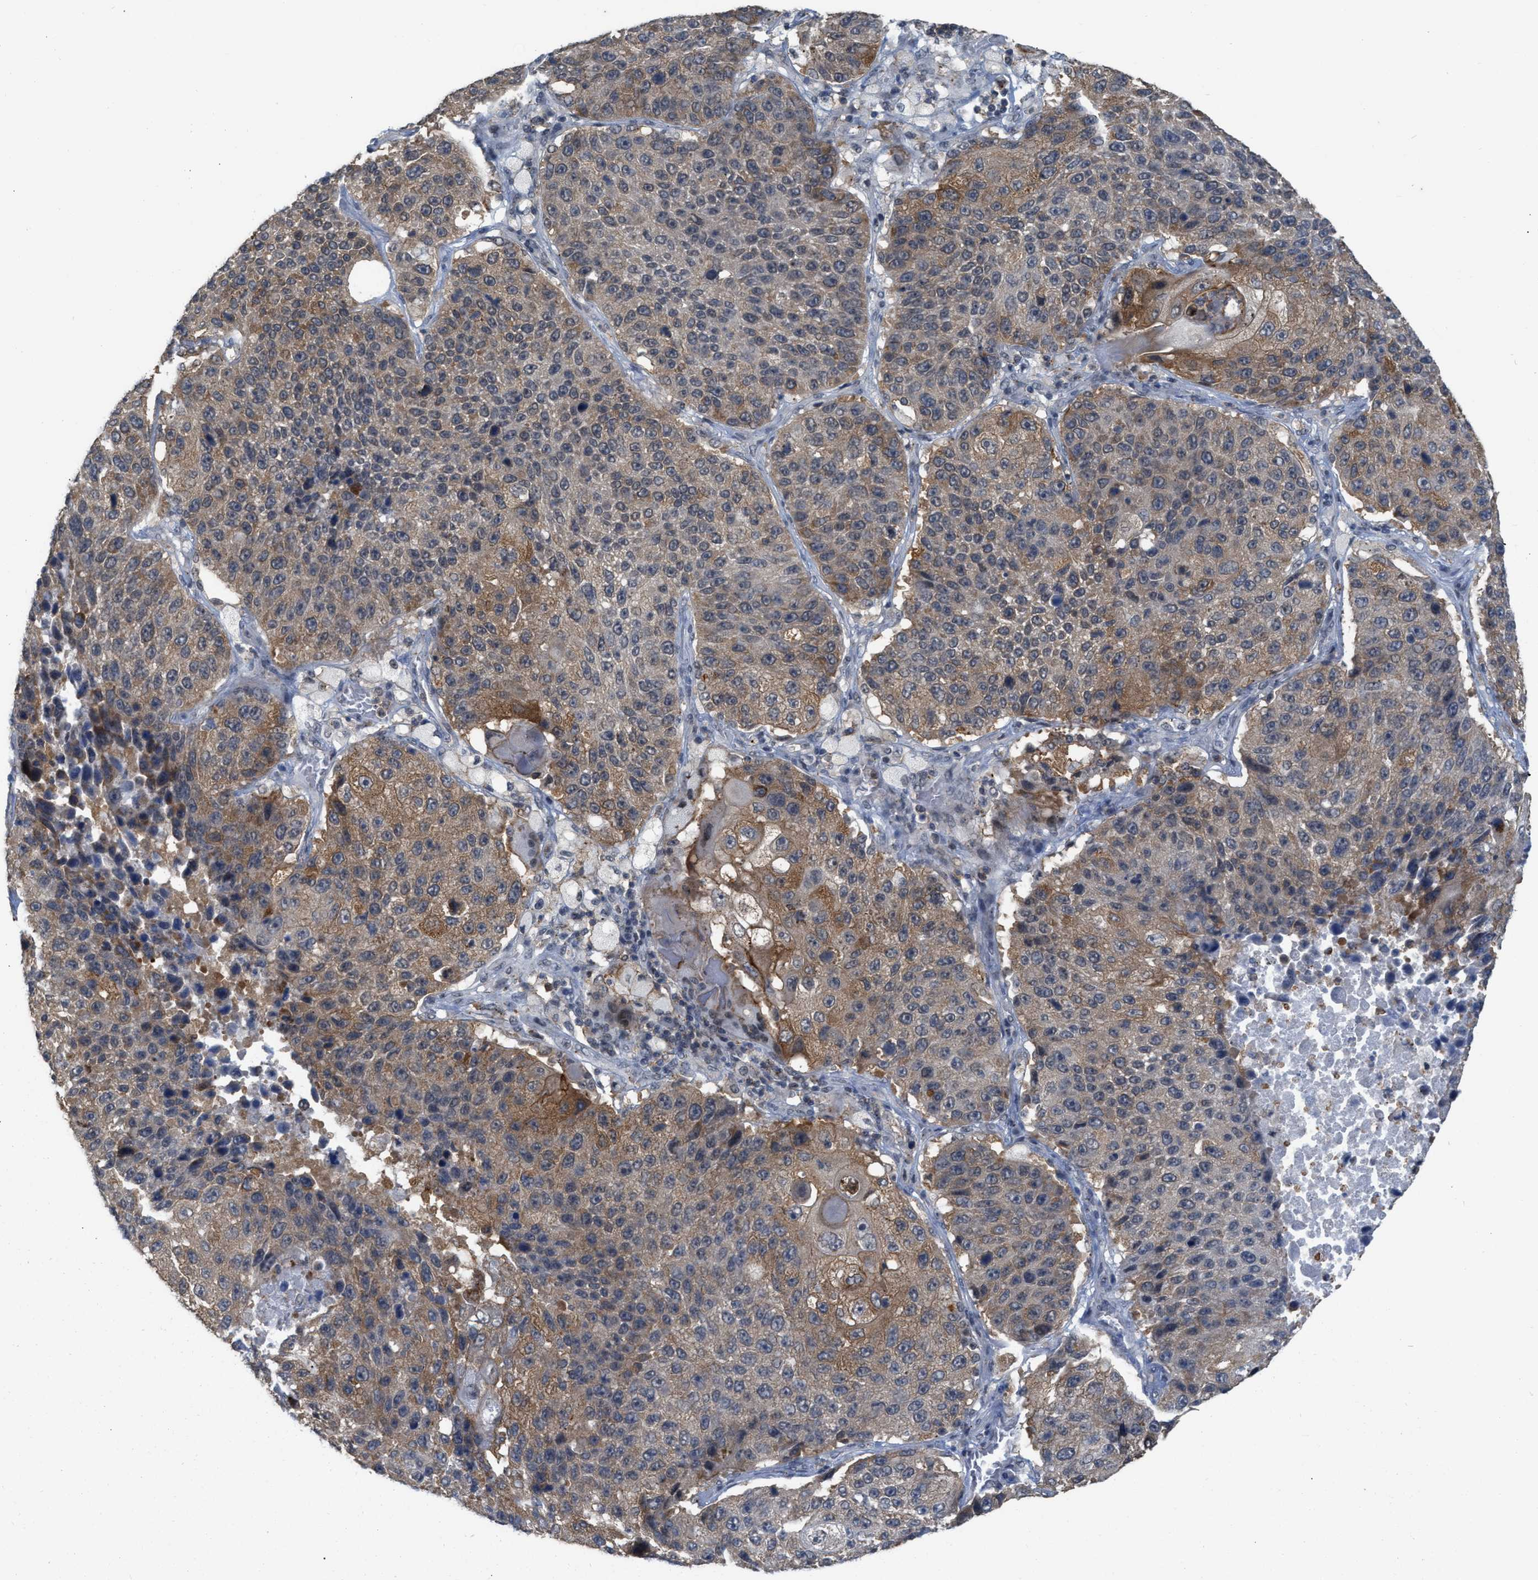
{"staining": {"intensity": "moderate", "quantity": ">75%", "location": "cytoplasmic/membranous"}, "tissue": "lung cancer", "cell_type": "Tumor cells", "image_type": "cancer", "snomed": [{"axis": "morphology", "description": "Squamous cell carcinoma, NOS"}, {"axis": "topography", "description": "Lung"}], "caption": "Immunohistochemical staining of human lung squamous cell carcinoma demonstrates medium levels of moderate cytoplasmic/membranous positivity in about >75% of tumor cells.", "gene": "BAIAP2L1", "patient": {"sex": "male", "age": 61}}